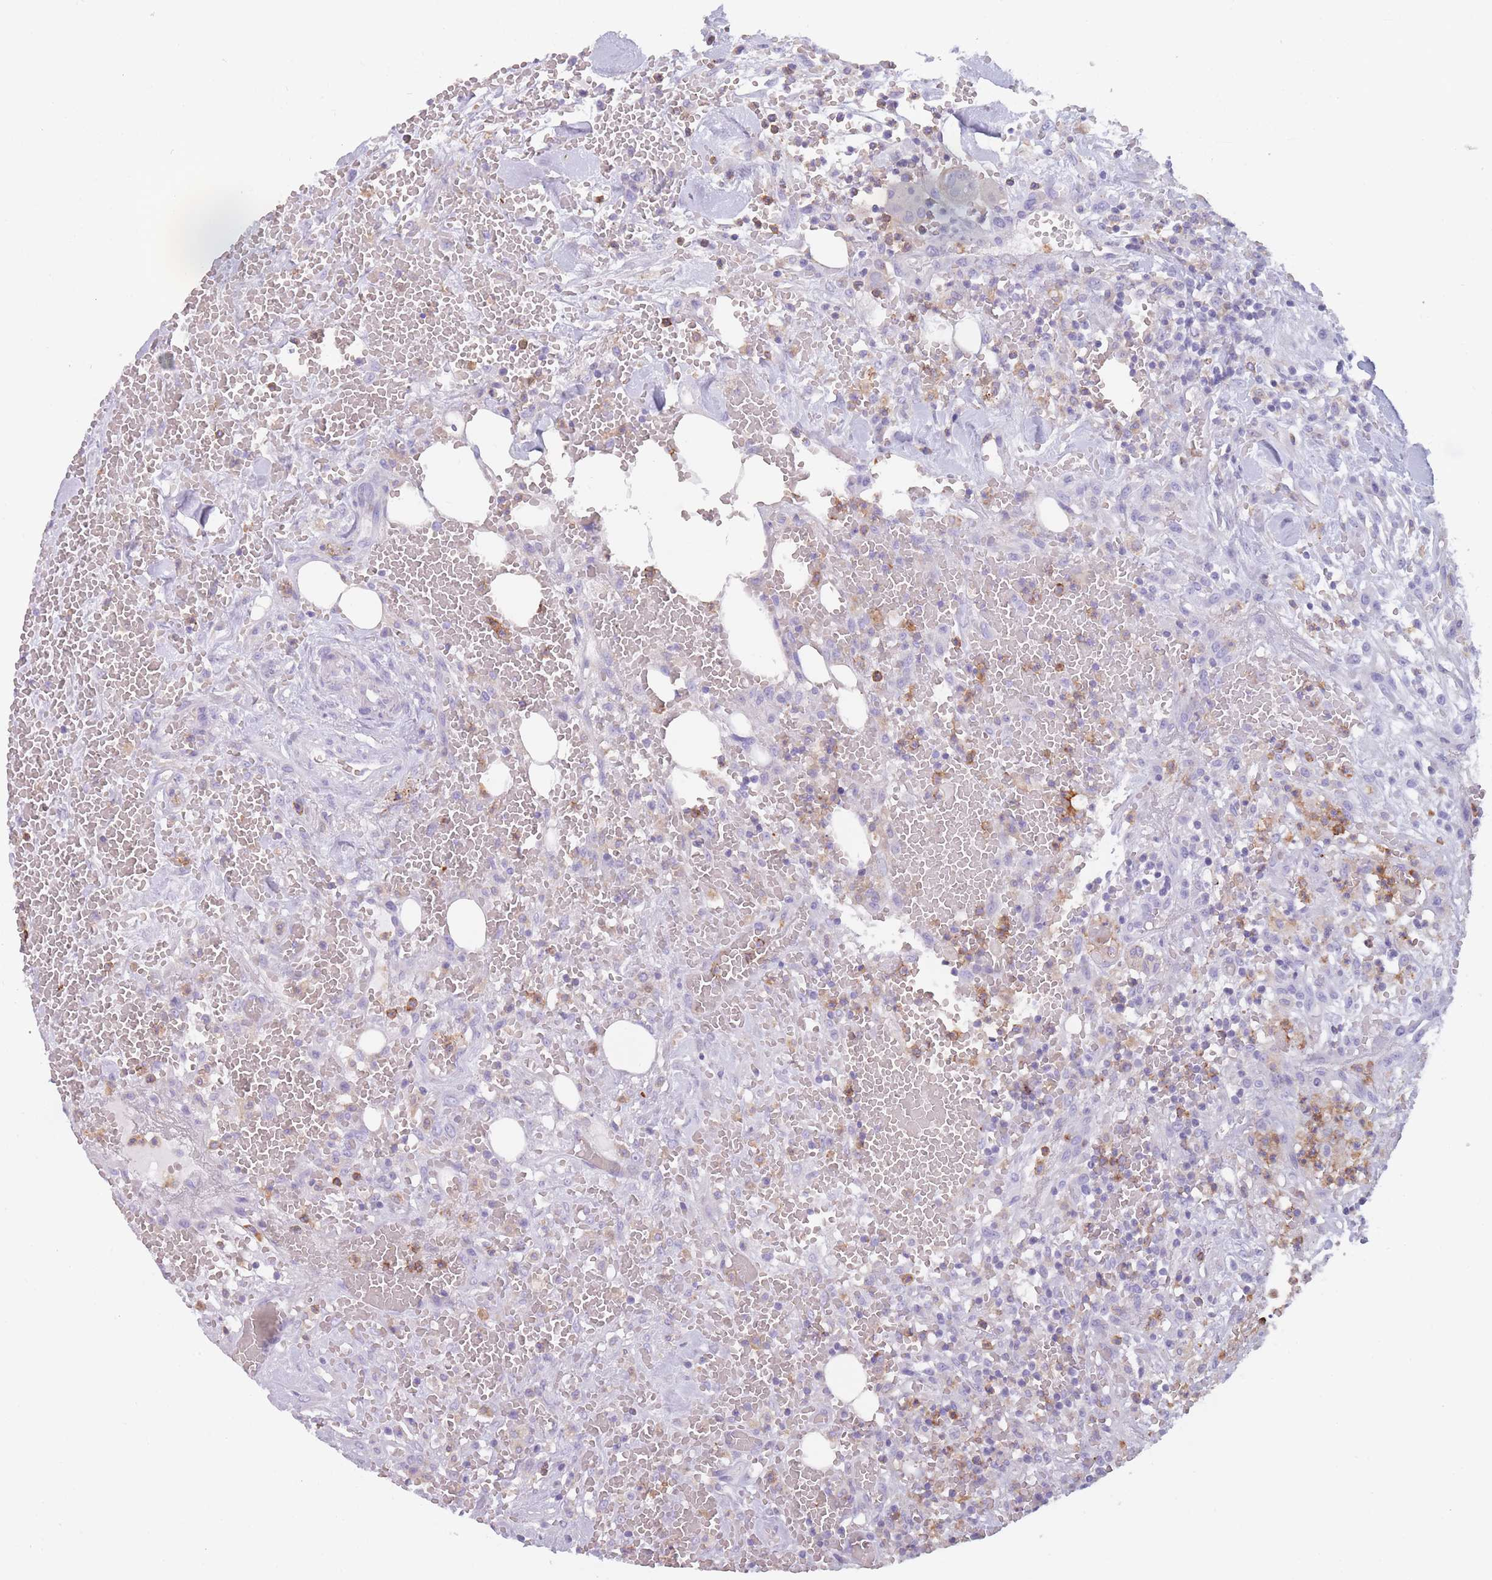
{"staining": {"intensity": "negative", "quantity": "none", "location": "none"}, "tissue": "head and neck cancer", "cell_type": "Tumor cells", "image_type": "cancer", "snomed": [{"axis": "morphology", "description": "Squamous cell carcinoma, NOS"}, {"axis": "topography", "description": "Head-Neck"}], "caption": "There is no significant positivity in tumor cells of head and neck cancer.", "gene": "CR1L", "patient": {"sex": "male", "age": 81}}